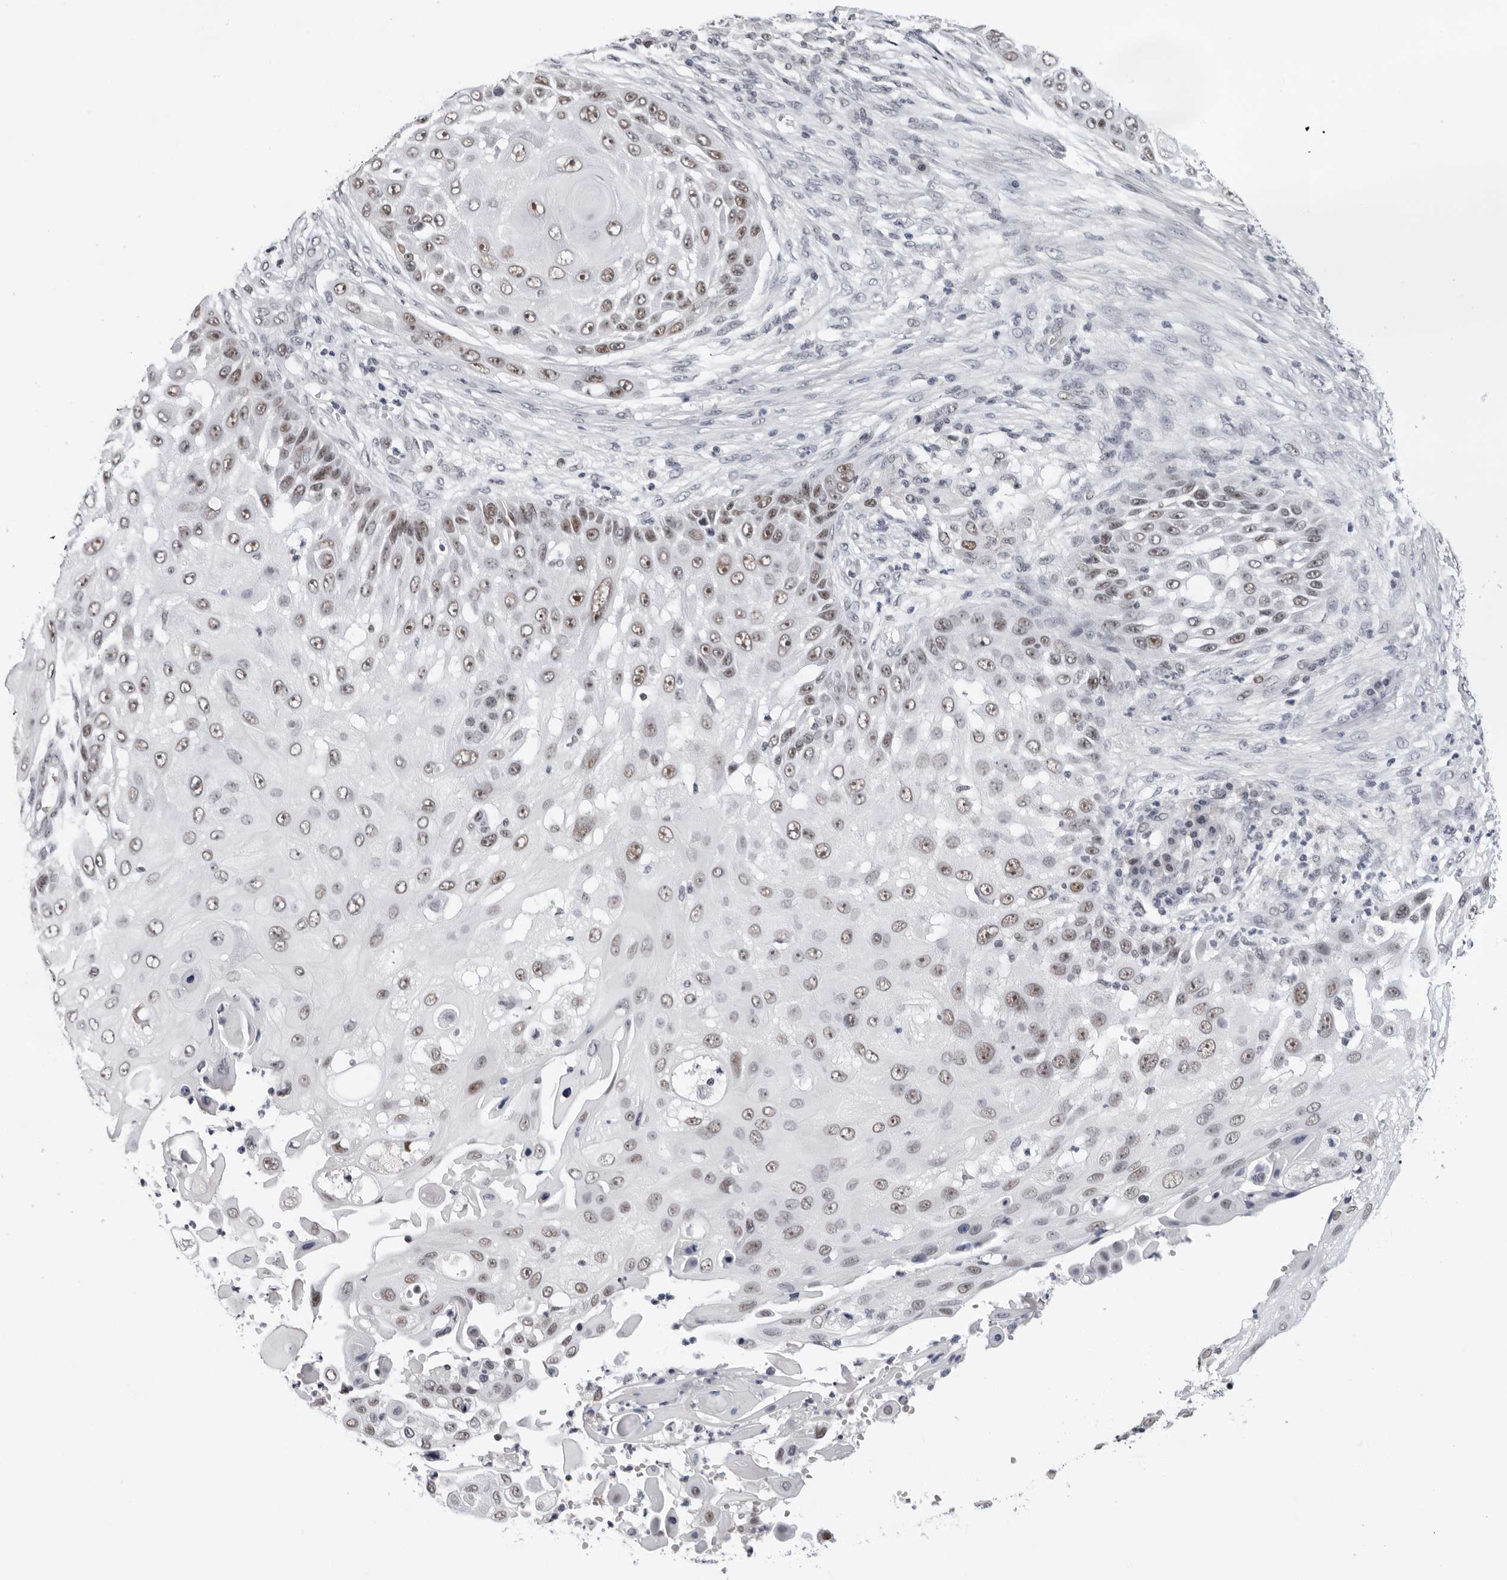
{"staining": {"intensity": "moderate", "quantity": ">75%", "location": "nuclear"}, "tissue": "skin cancer", "cell_type": "Tumor cells", "image_type": "cancer", "snomed": [{"axis": "morphology", "description": "Squamous cell carcinoma, NOS"}, {"axis": "topography", "description": "Skin"}], "caption": "Skin squamous cell carcinoma stained for a protein reveals moderate nuclear positivity in tumor cells. (Stains: DAB (3,3'-diaminobenzidine) in brown, nuclei in blue, Microscopy: brightfield microscopy at high magnification).", "gene": "USP1", "patient": {"sex": "female", "age": 44}}